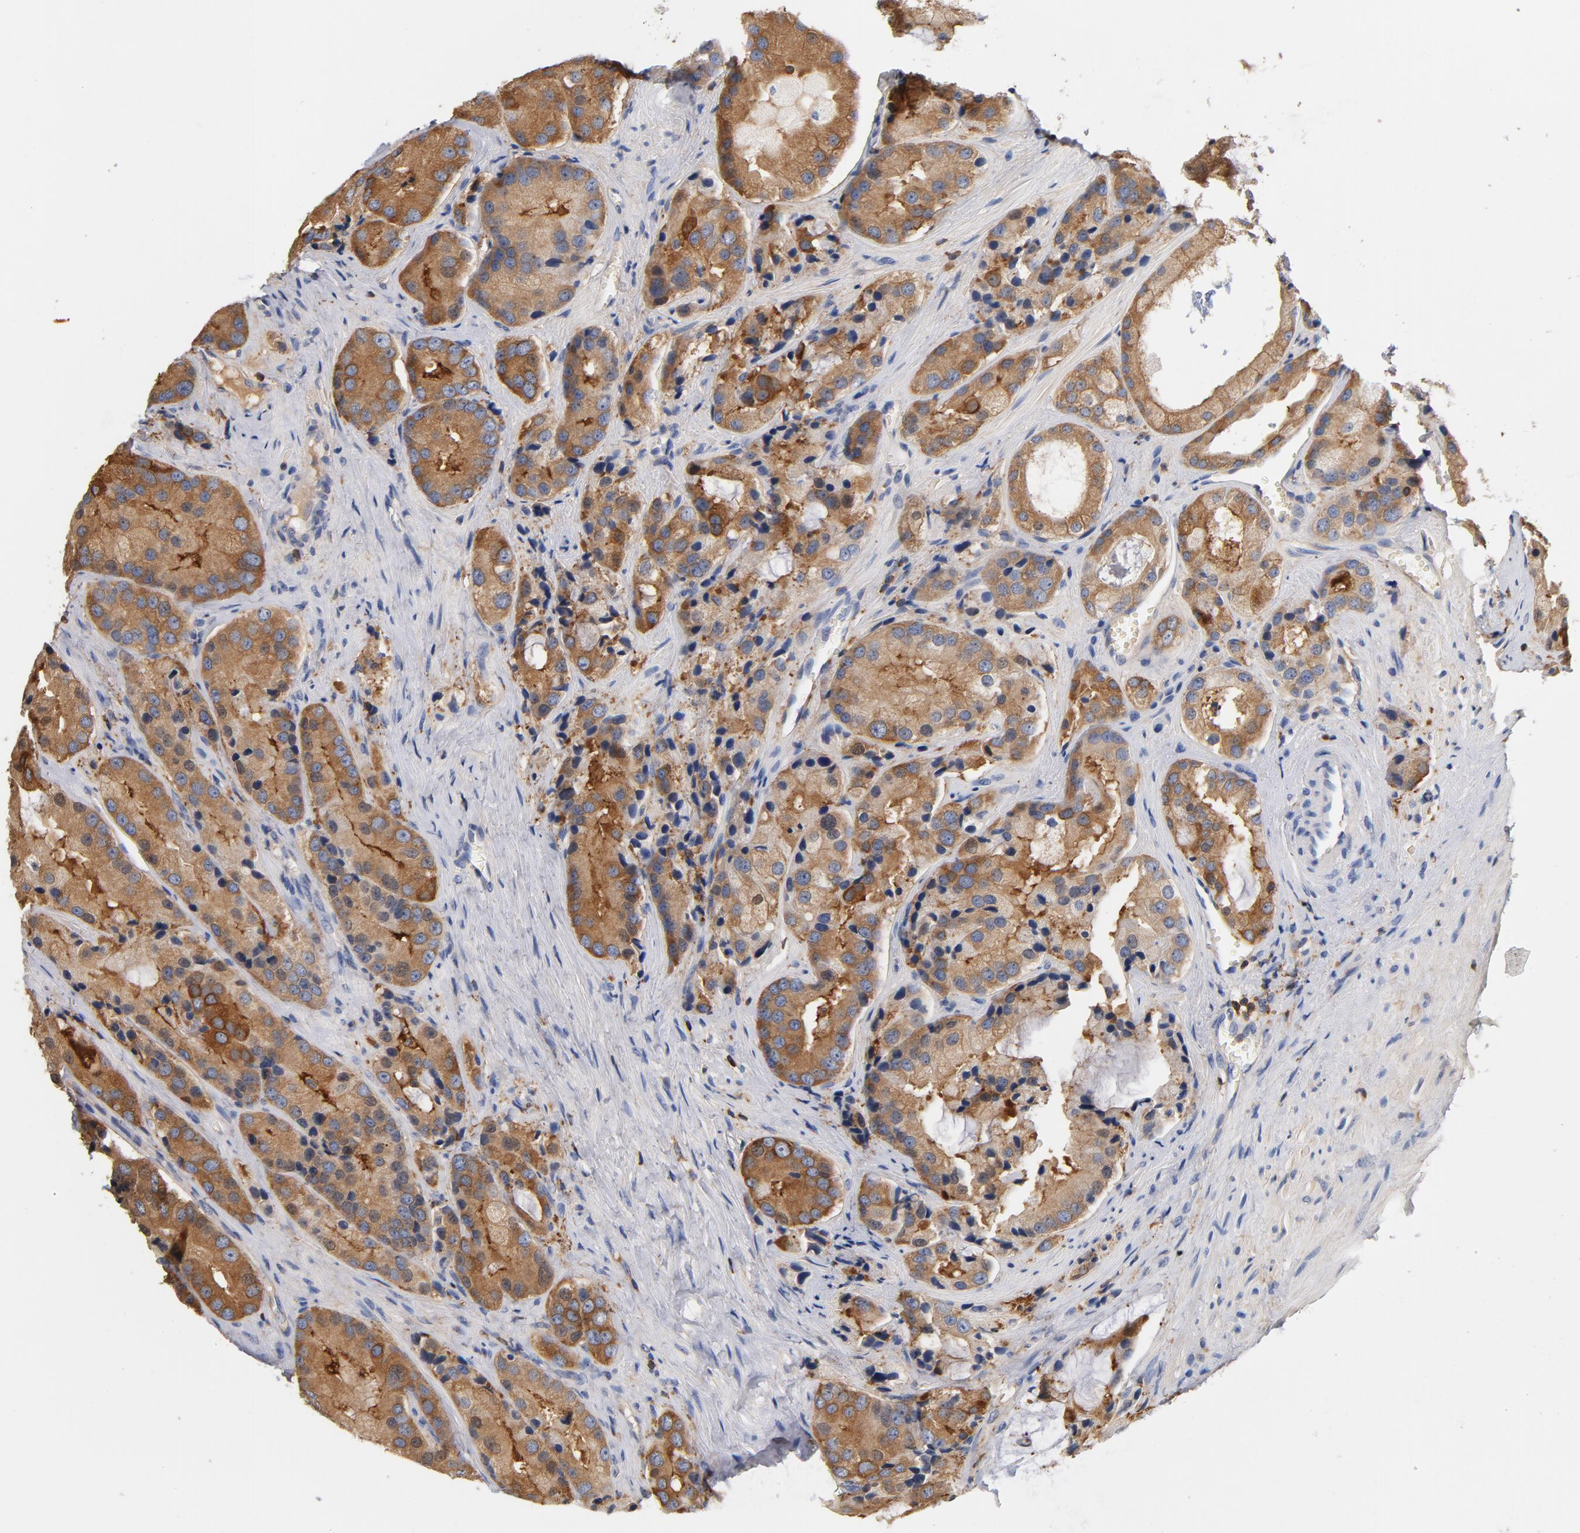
{"staining": {"intensity": "moderate", "quantity": ">75%", "location": "cytoplasmic/membranous"}, "tissue": "prostate cancer", "cell_type": "Tumor cells", "image_type": "cancer", "snomed": [{"axis": "morphology", "description": "Adenocarcinoma, High grade"}, {"axis": "topography", "description": "Prostate"}], "caption": "This photomicrograph reveals prostate cancer stained with IHC to label a protein in brown. The cytoplasmic/membranous of tumor cells show moderate positivity for the protein. Nuclei are counter-stained blue.", "gene": "EZR", "patient": {"sex": "male", "age": 70}}